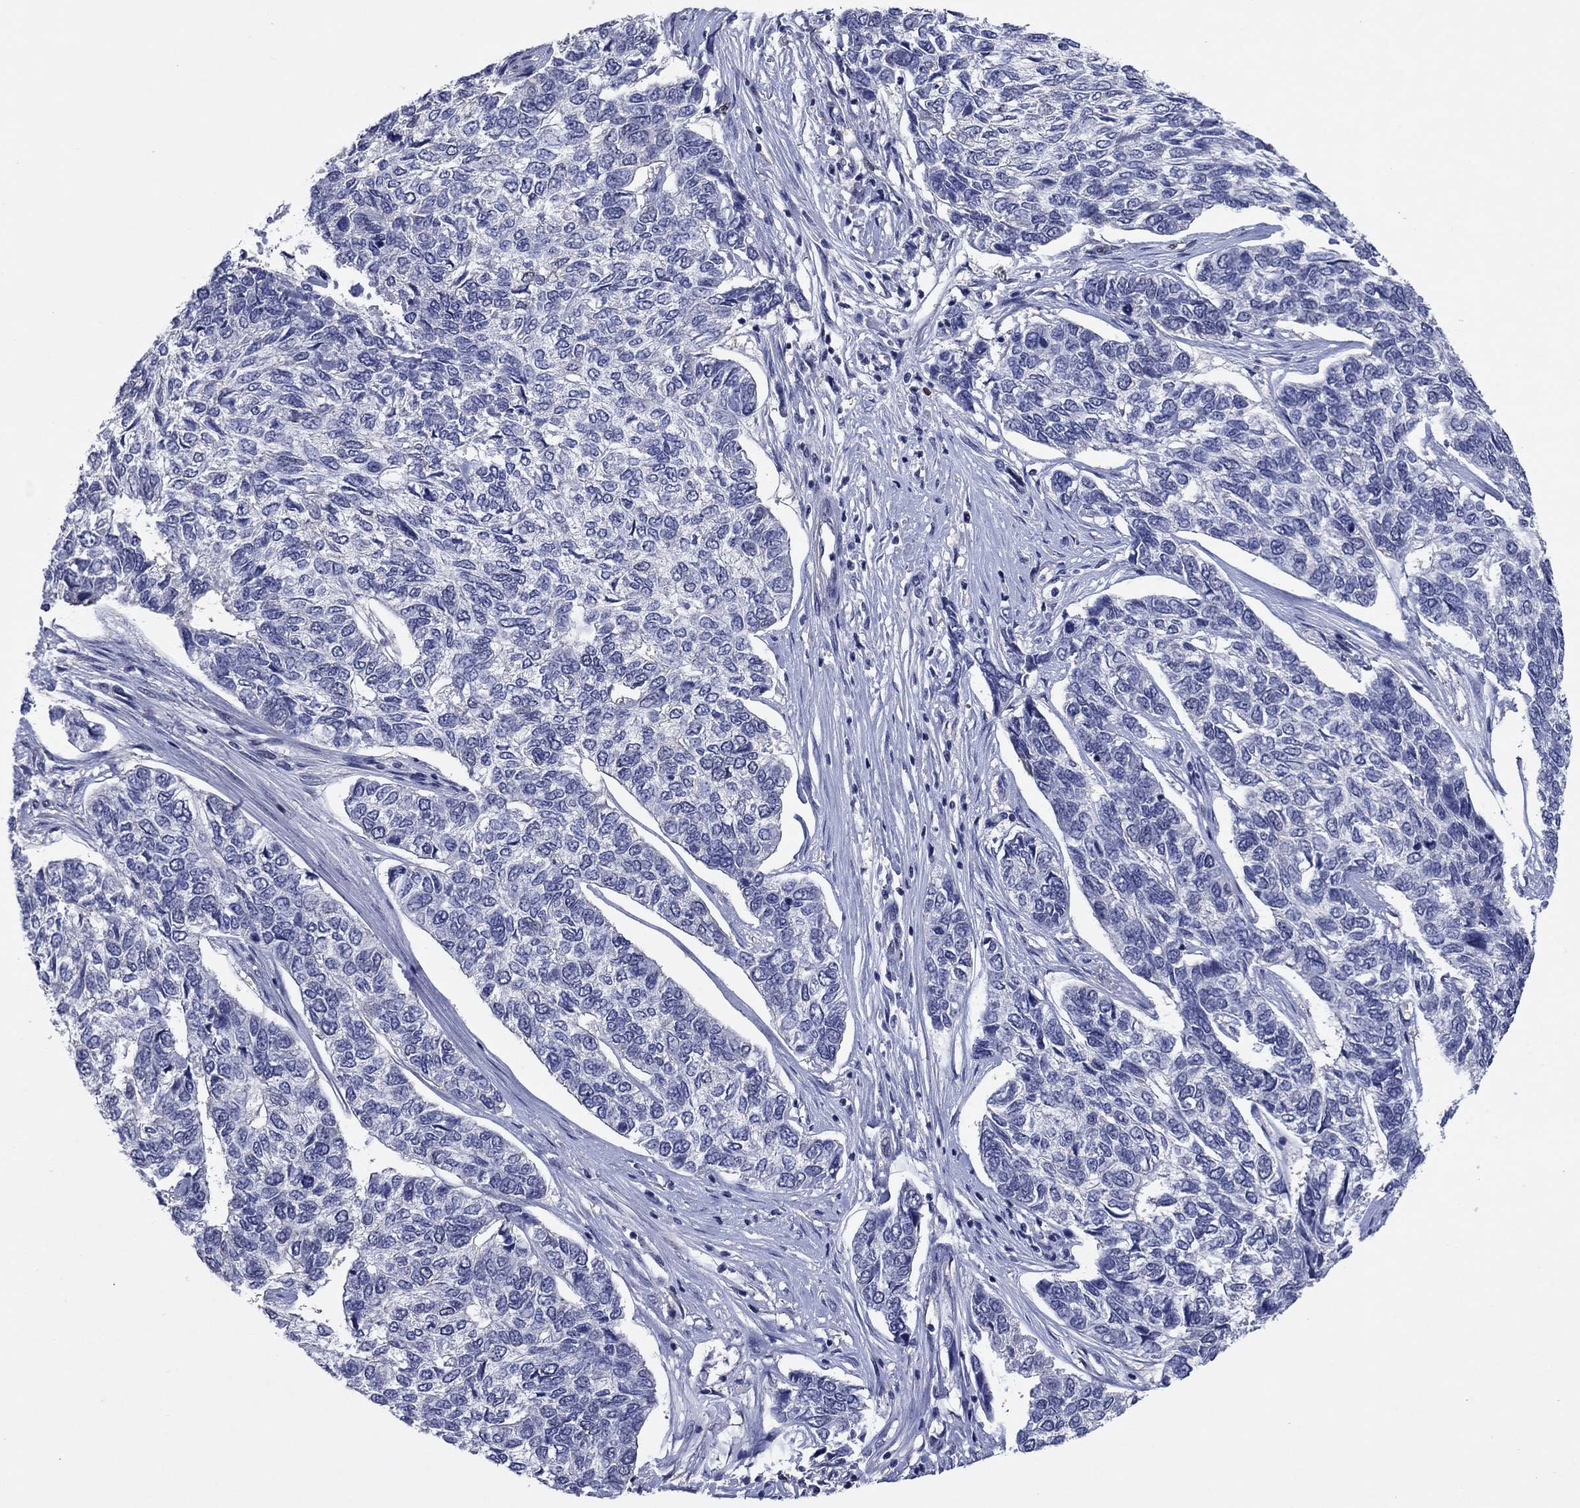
{"staining": {"intensity": "negative", "quantity": "none", "location": "none"}, "tissue": "skin cancer", "cell_type": "Tumor cells", "image_type": "cancer", "snomed": [{"axis": "morphology", "description": "Basal cell carcinoma"}, {"axis": "topography", "description": "Skin"}], "caption": "Tumor cells show no significant positivity in skin cancer (basal cell carcinoma).", "gene": "TYMS", "patient": {"sex": "female", "age": 65}}